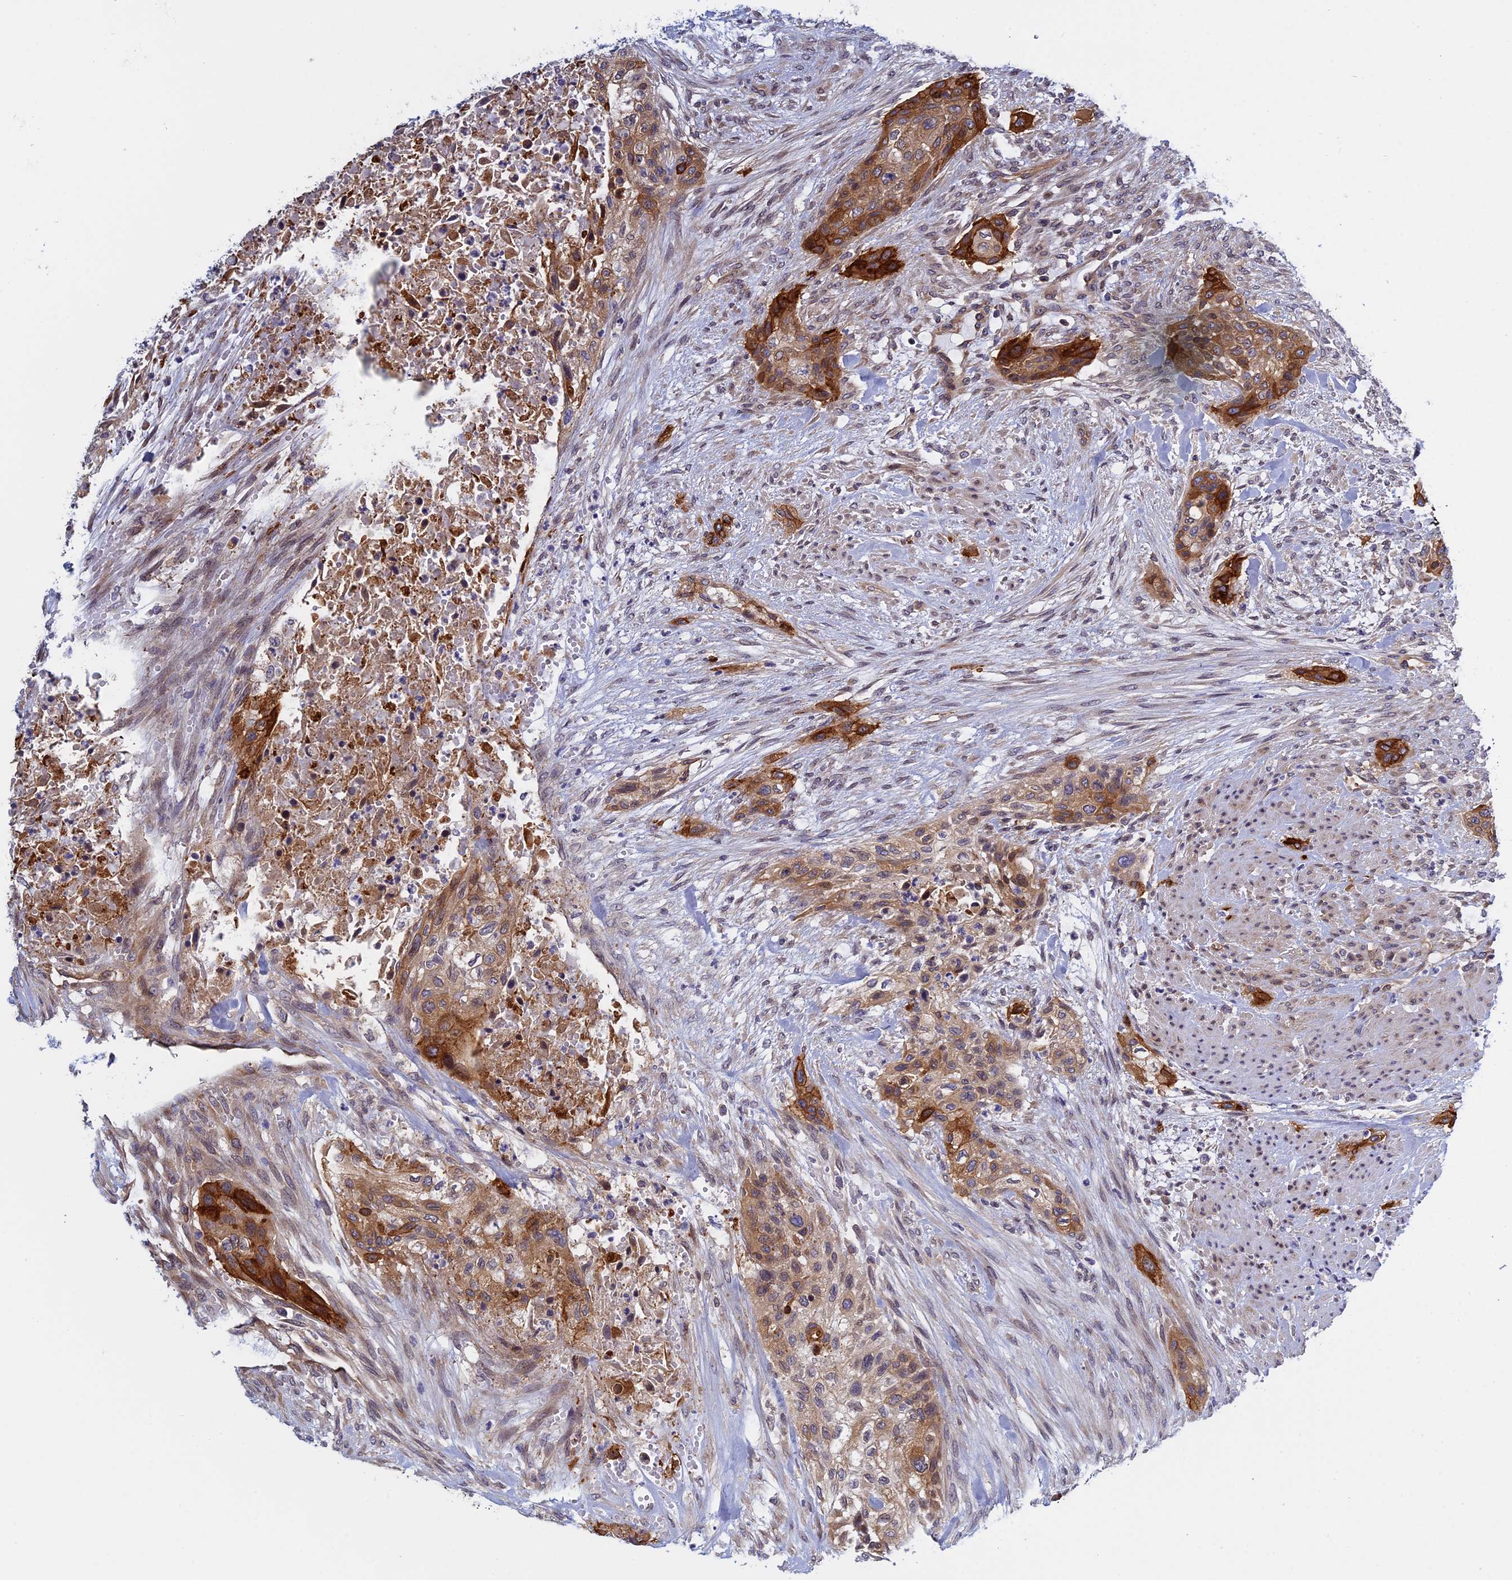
{"staining": {"intensity": "strong", "quantity": "25%-75%", "location": "cytoplasmic/membranous"}, "tissue": "urothelial cancer", "cell_type": "Tumor cells", "image_type": "cancer", "snomed": [{"axis": "morphology", "description": "Urothelial carcinoma, High grade"}, {"axis": "topography", "description": "Urinary bladder"}], "caption": "DAB immunohistochemical staining of urothelial cancer shows strong cytoplasmic/membranous protein positivity in approximately 25%-75% of tumor cells.", "gene": "NAA10", "patient": {"sex": "male", "age": 35}}